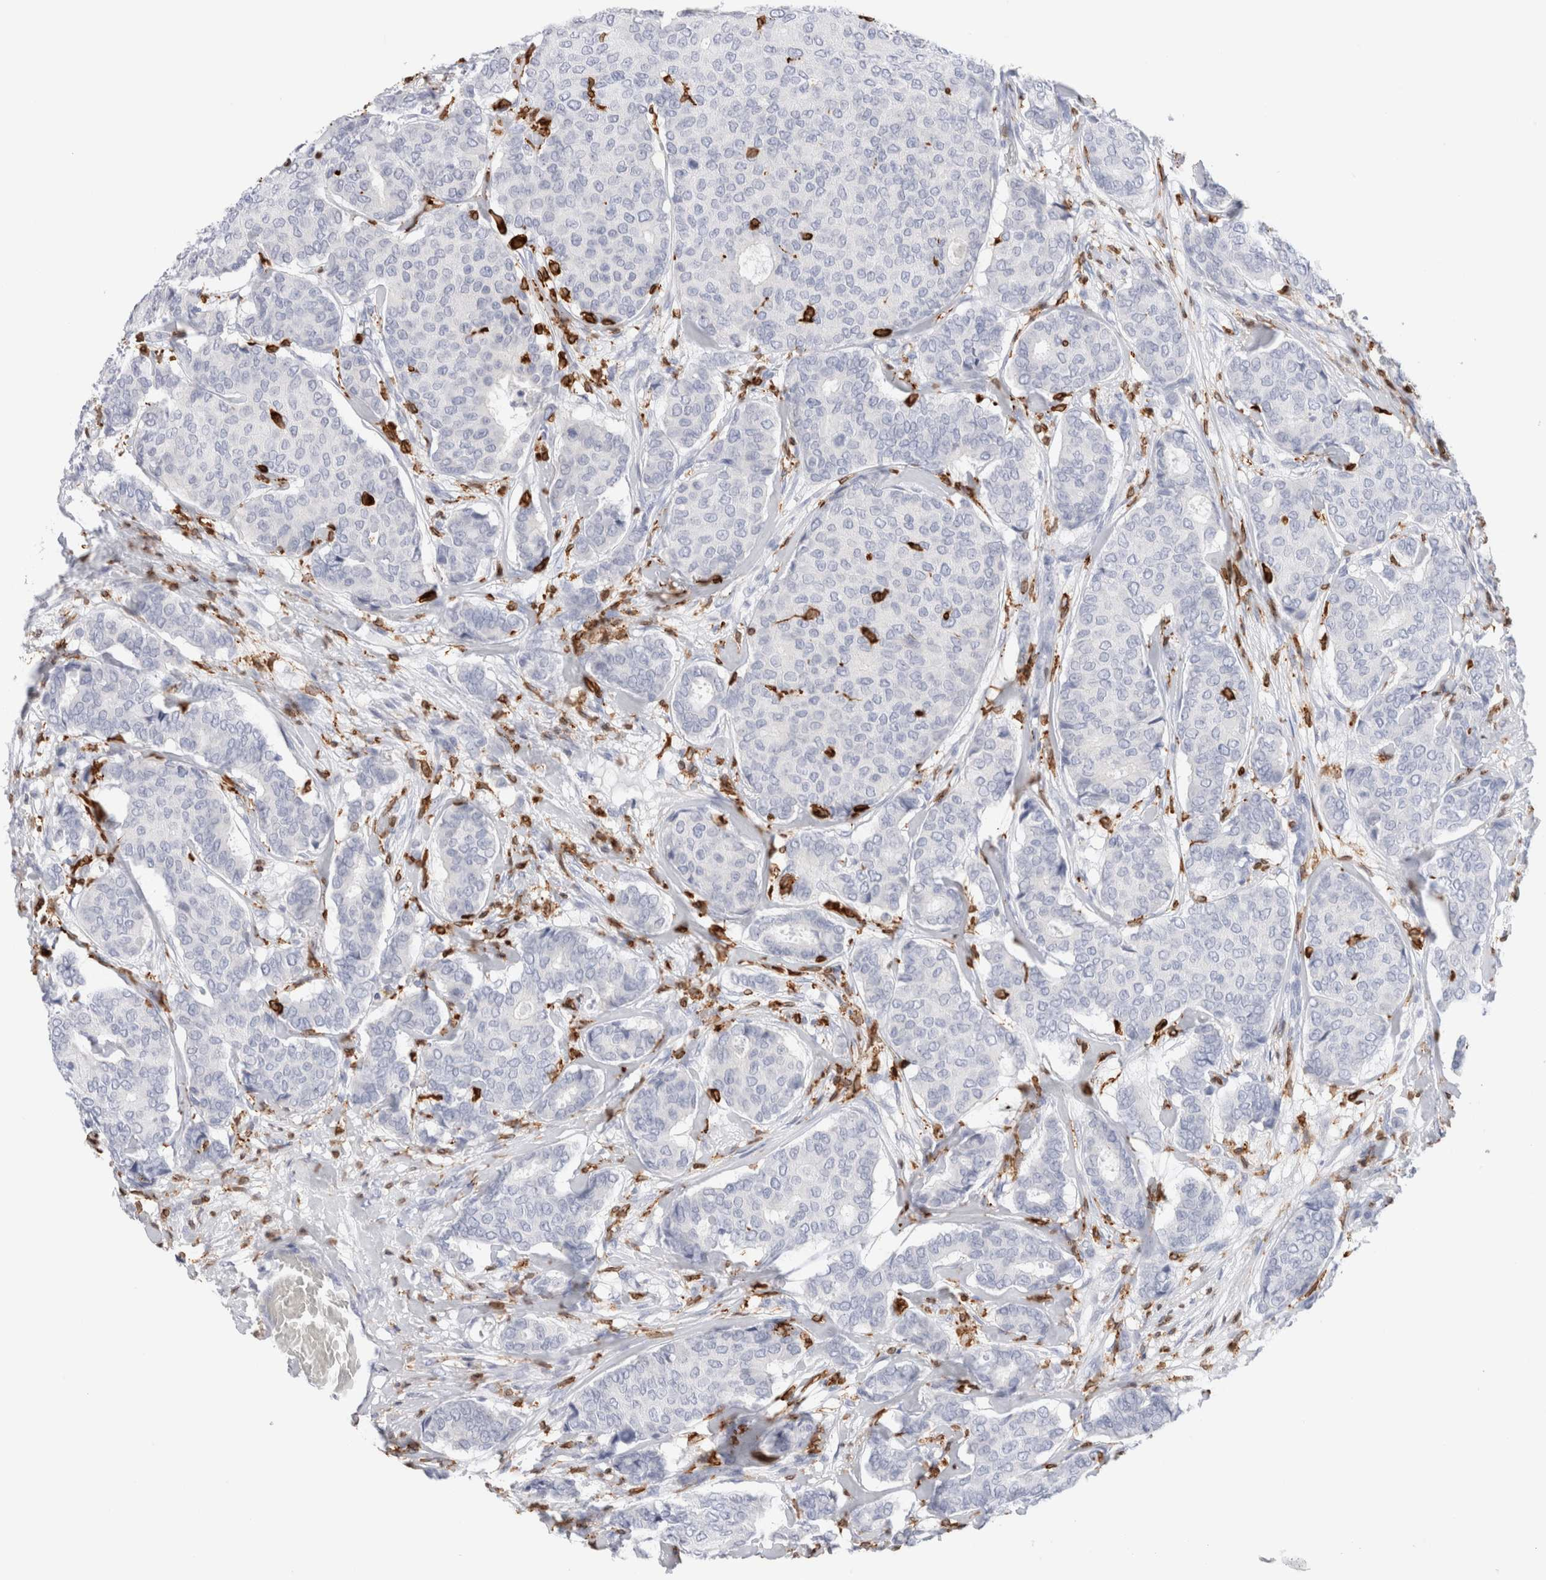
{"staining": {"intensity": "negative", "quantity": "none", "location": "none"}, "tissue": "breast cancer", "cell_type": "Tumor cells", "image_type": "cancer", "snomed": [{"axis": "morphology", "description": "Duct carcinoma"}, {"axis": "topography", "description": "Breast"}], "caption": "Immunohistochemistry of breast infiltrating ductal carcinoma exhibits no positivity in tumor cells.", "gene": "ALOX5AP", "patient": {"sex": "female", "age": 75}}